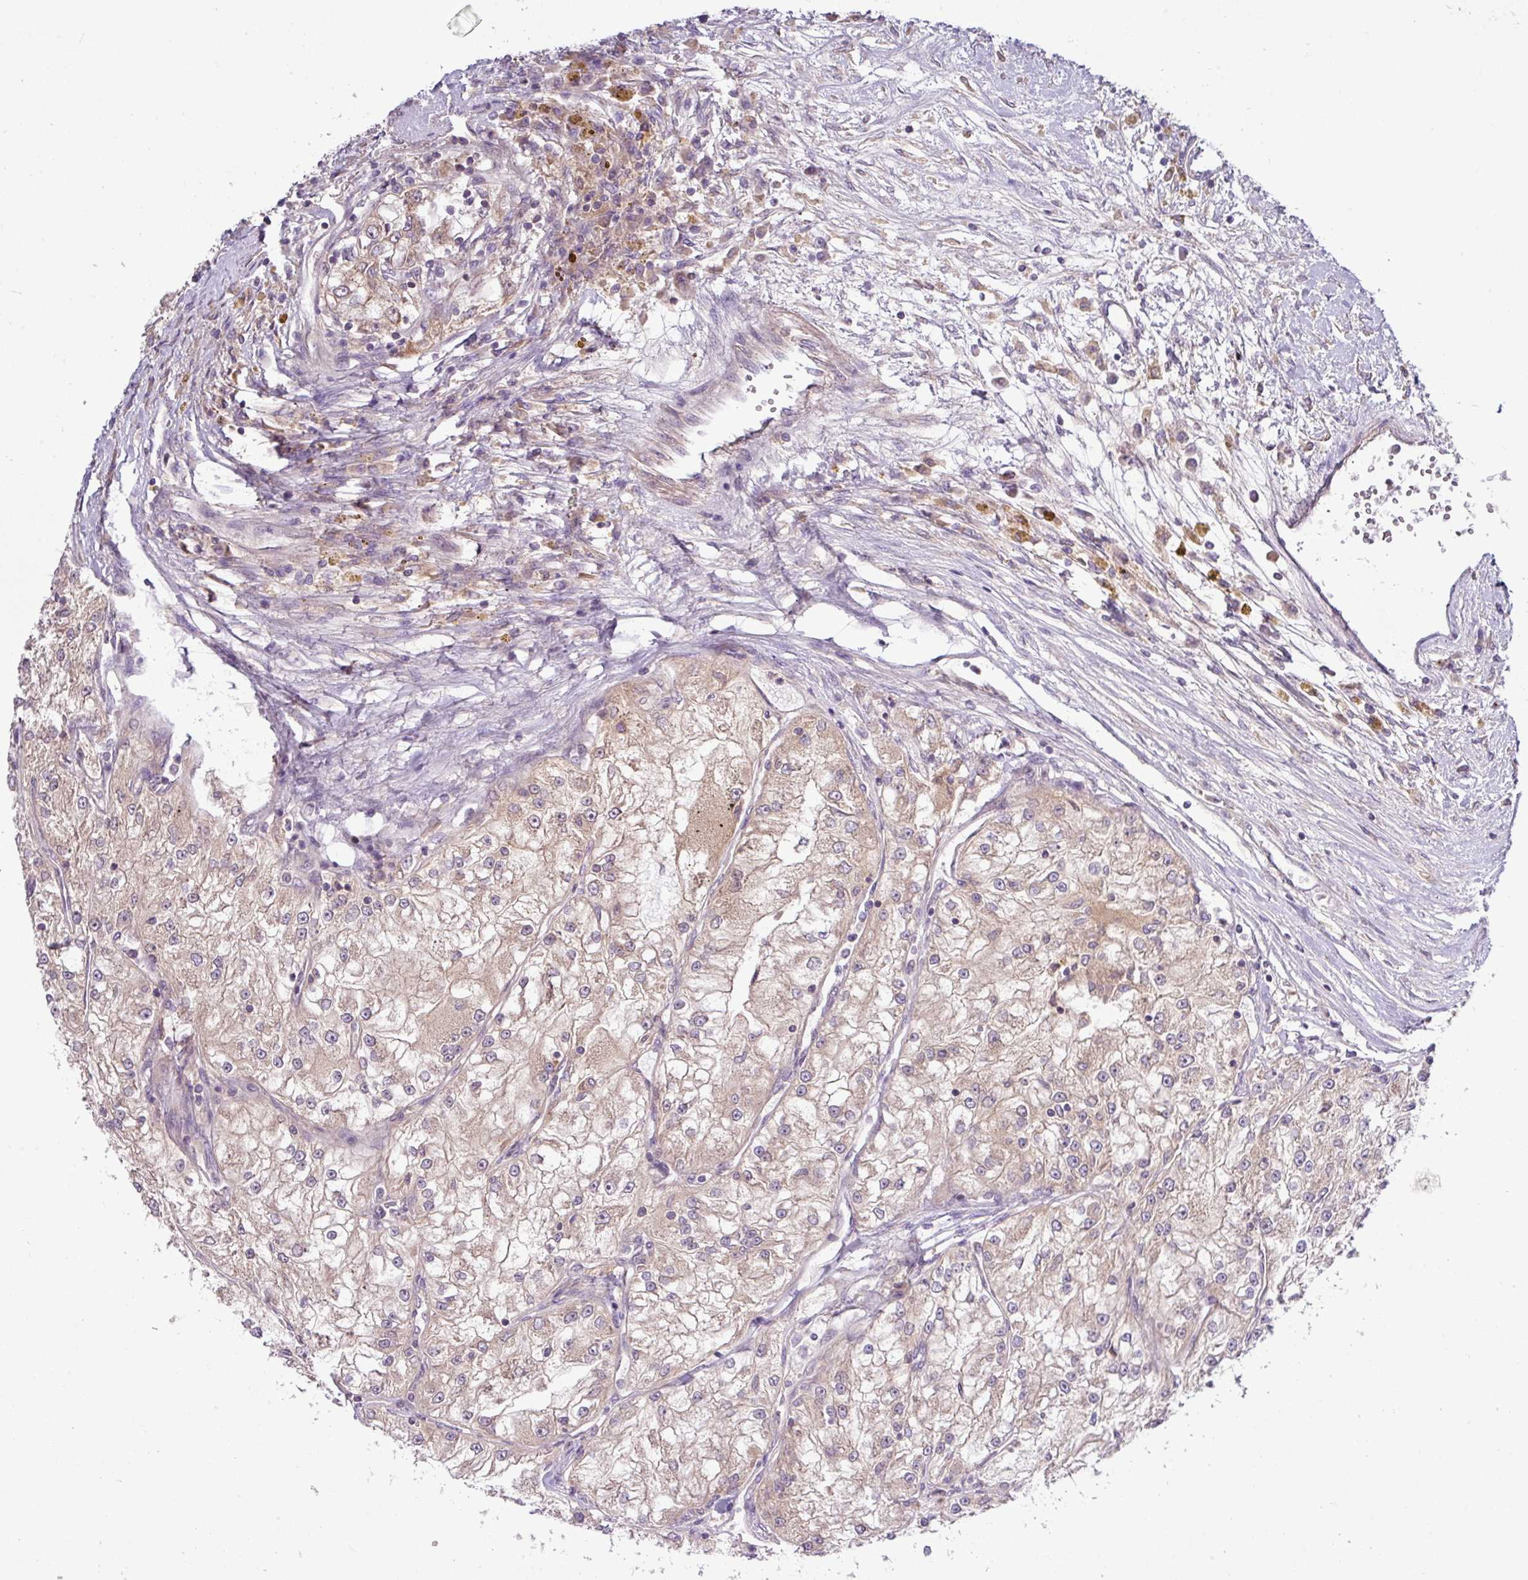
{"staining": {"intensity": "weak", "quantity": ">75%", "location": "cytoplasmic/membranous"}, "tissue": "renal cancer", "cell_type": "Tumor cells", "image_type": "cancer", "snomed": [{"axis": "morphology", "description": "Adenocarcinoma, NOS"}, {"axis": "topography", "description": "Kidney"}], "caption": "Tumor cells demonstrate weak cytoplasmic/membranous positivity in approximately >75% of cells in renal cancer (adenocarcinoma).", "gene": "TMEM62", "patient": {"sex": "female", "age": 72}}